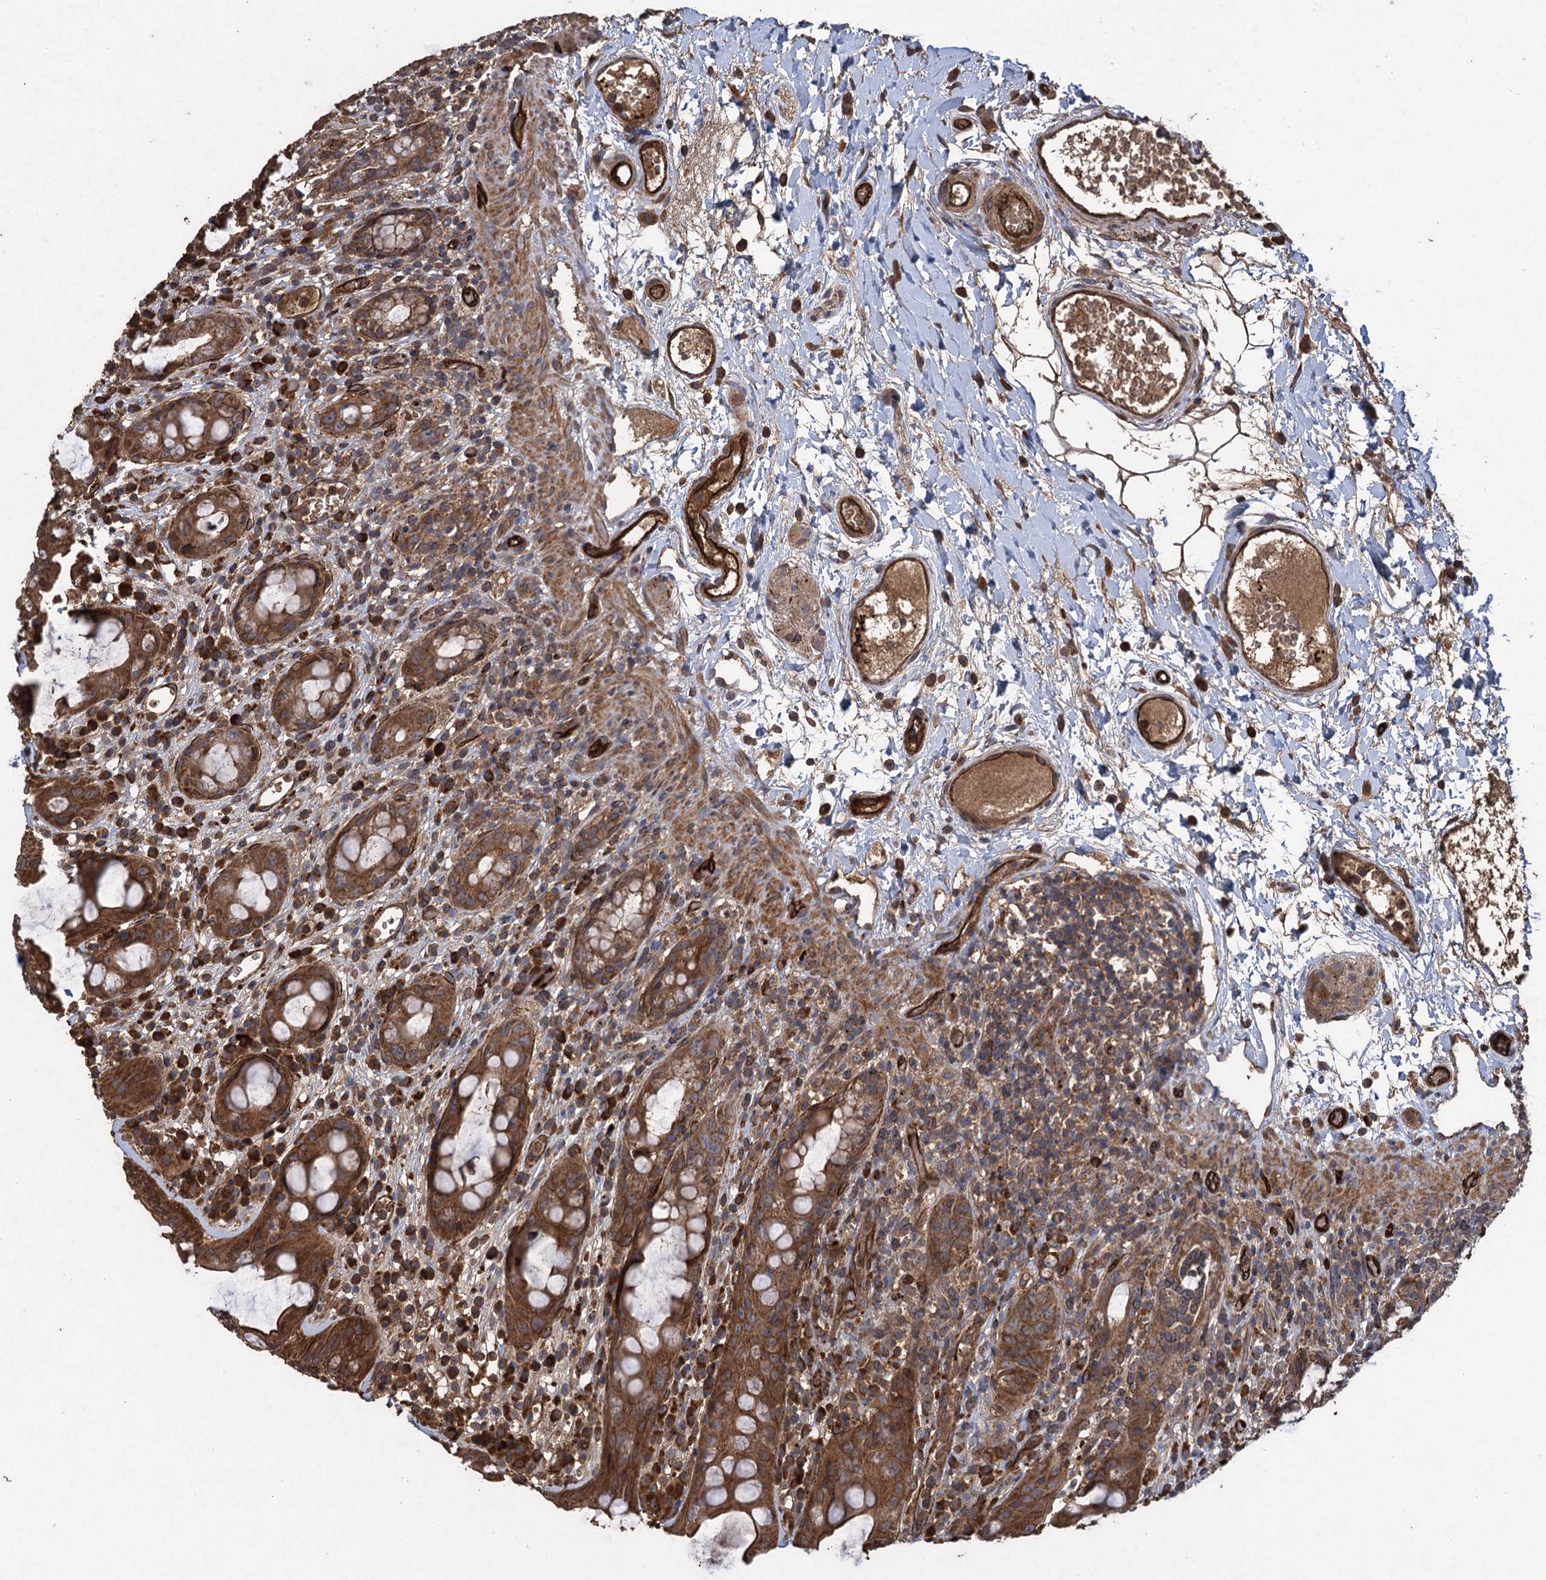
{"staining": {"intensity": "strong", "quantity": ">75%", "location": "cytoplasmic/membranous"}, "tissue": "rectum", "cell_type": "Glandular cells", "image_type": "normal", "snomed": [{"axis": "morphology", "description": "Normal tissue, NOS"}, {"axis": "topography", "description": "Rectum"}], "caption": "Immunohistochemistry (IHC) of benign rectum shows high levels of strong cytoplasmic/membranous expression in about >75% of glandular cells.", "gene": "TXNDC11", "patient": {"sex": "female", "age": 57}}